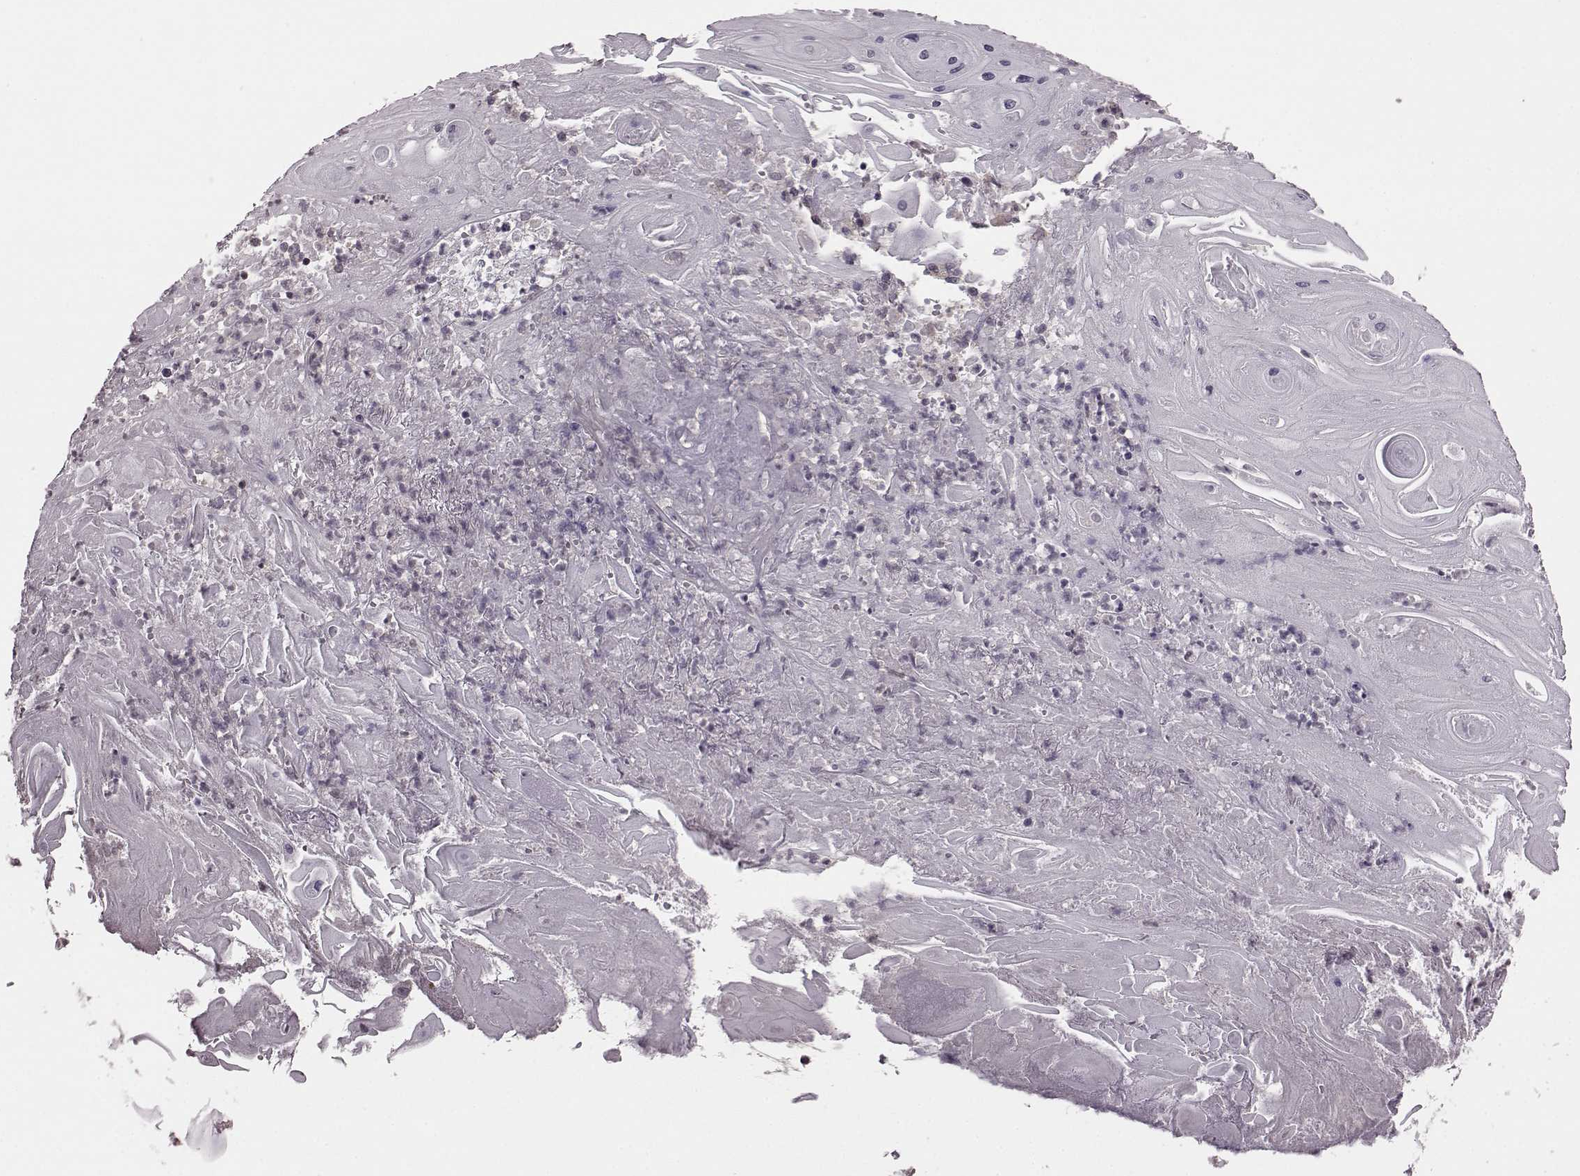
{"staining": {"intensity": "negative", "quantity": "none", "location": "none"}, "tissue": "skin cancer", "cell_type": "Tumor cells", "image_type": "cancer", "snomed": [{"axis": "morphology", "description": "Squamous cell carcinoma, NOS"}, {"axis": "topography", "description": "Skin"}], "caption": "DAB (3,3'-diaminobenzidine) immunohistochemical staining of human skin cancer (squamous cell carcinoma) shows no significant expression in tumor cells.", "gene": "CDC42SE1", "patient": {"sex": "male", "age": 62}}